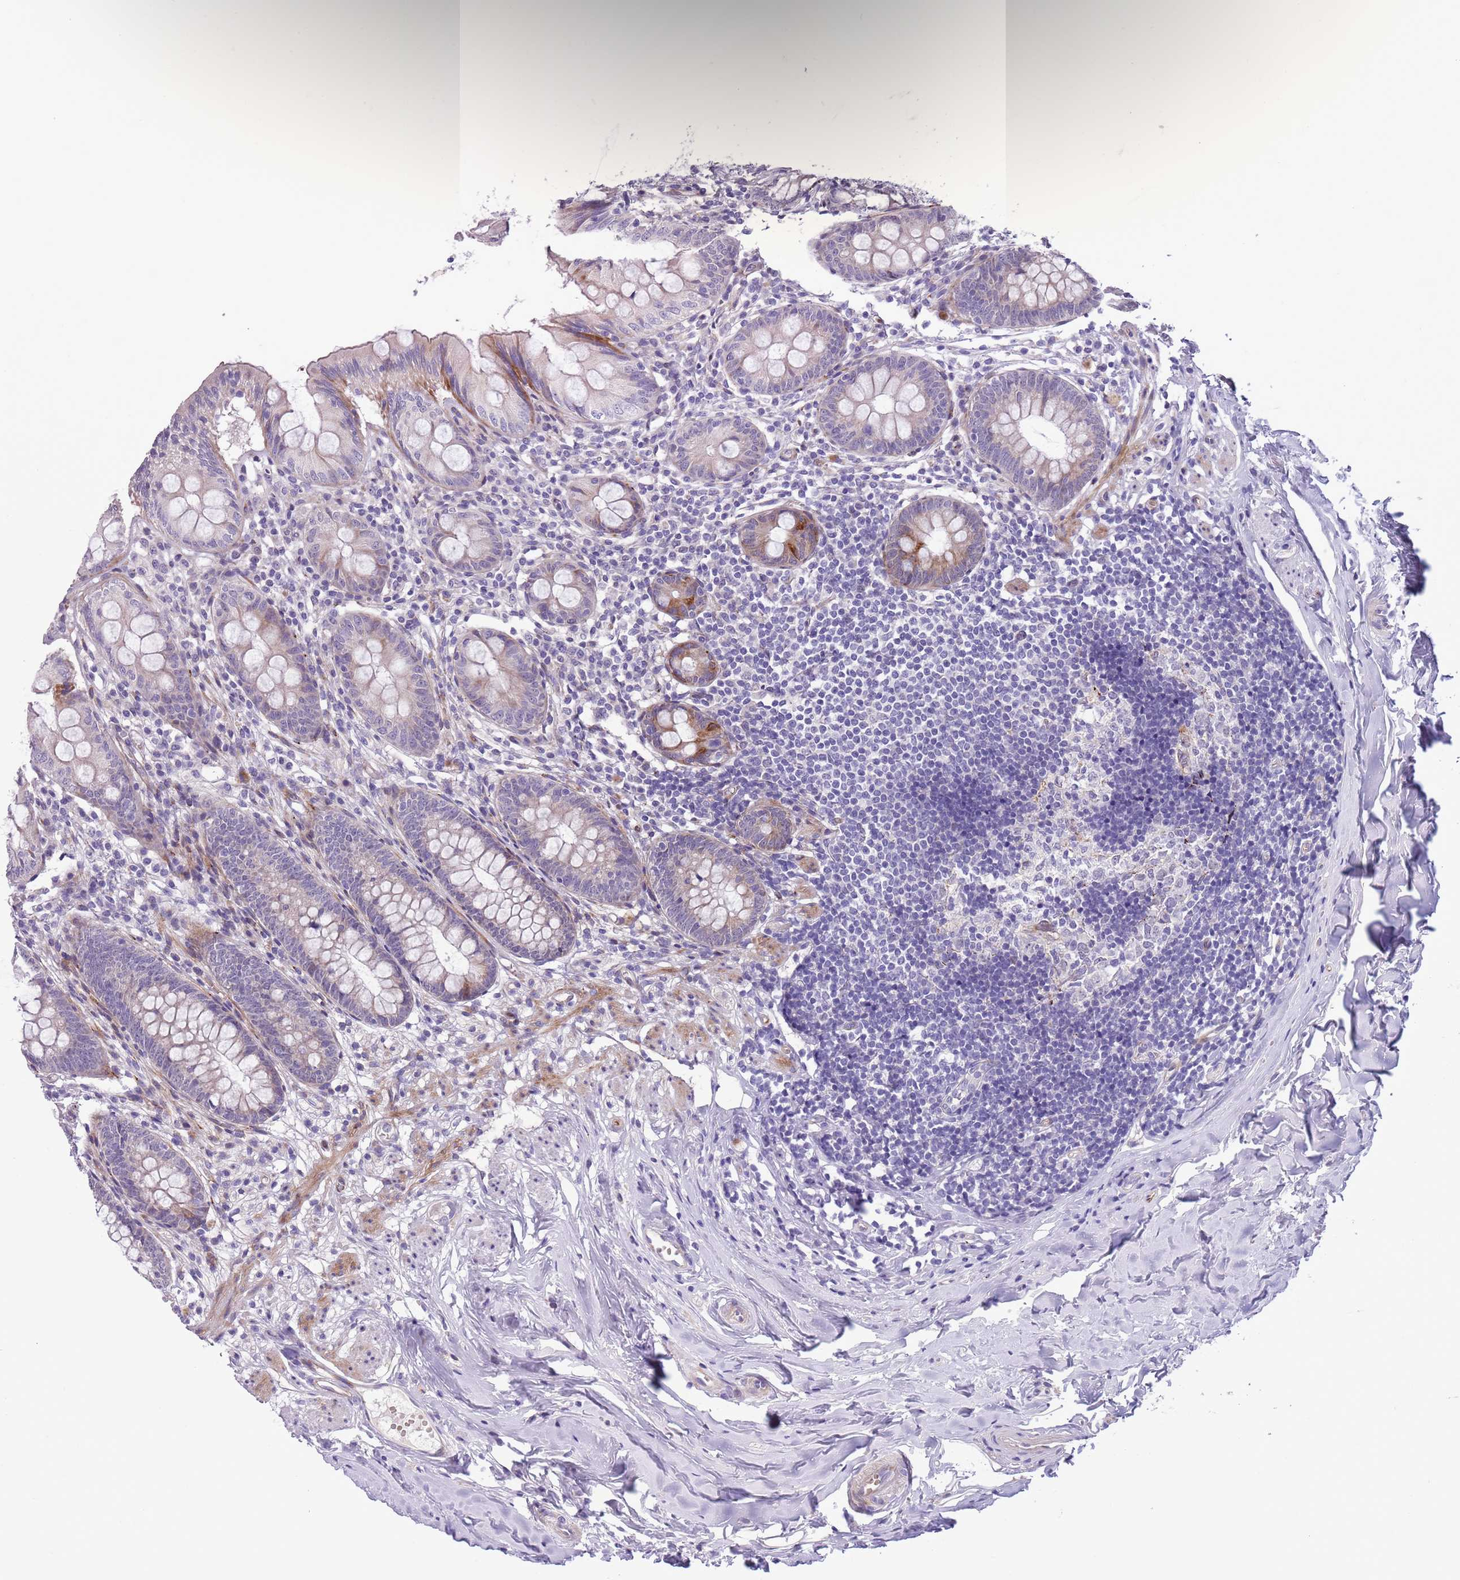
{"staining": {"intensity": "moderate", "quantity": "<25%", "location": "cytoplasmic/membranous"}, "tissue": "appendix", "cell_type": "Glandular cells", "image_type": "normal", "snomed": [{"axis": "morphology", "description": "Normal tissue, NOS"}, {"axis": "topography", "description": "Appendix"}], "caption": "Appendix stained with IHC displays moderate cytoplasmic/membranous positivity in approximately <25% of glandular cells. The staining was performed using DAB (3,3'-diaminobenzidine), with brown indicating positive protein expression. Nuclei are stained blue with hematoxylin.", "gene": "MRPL32", "patient": {"sex": "female", "age": 51}}